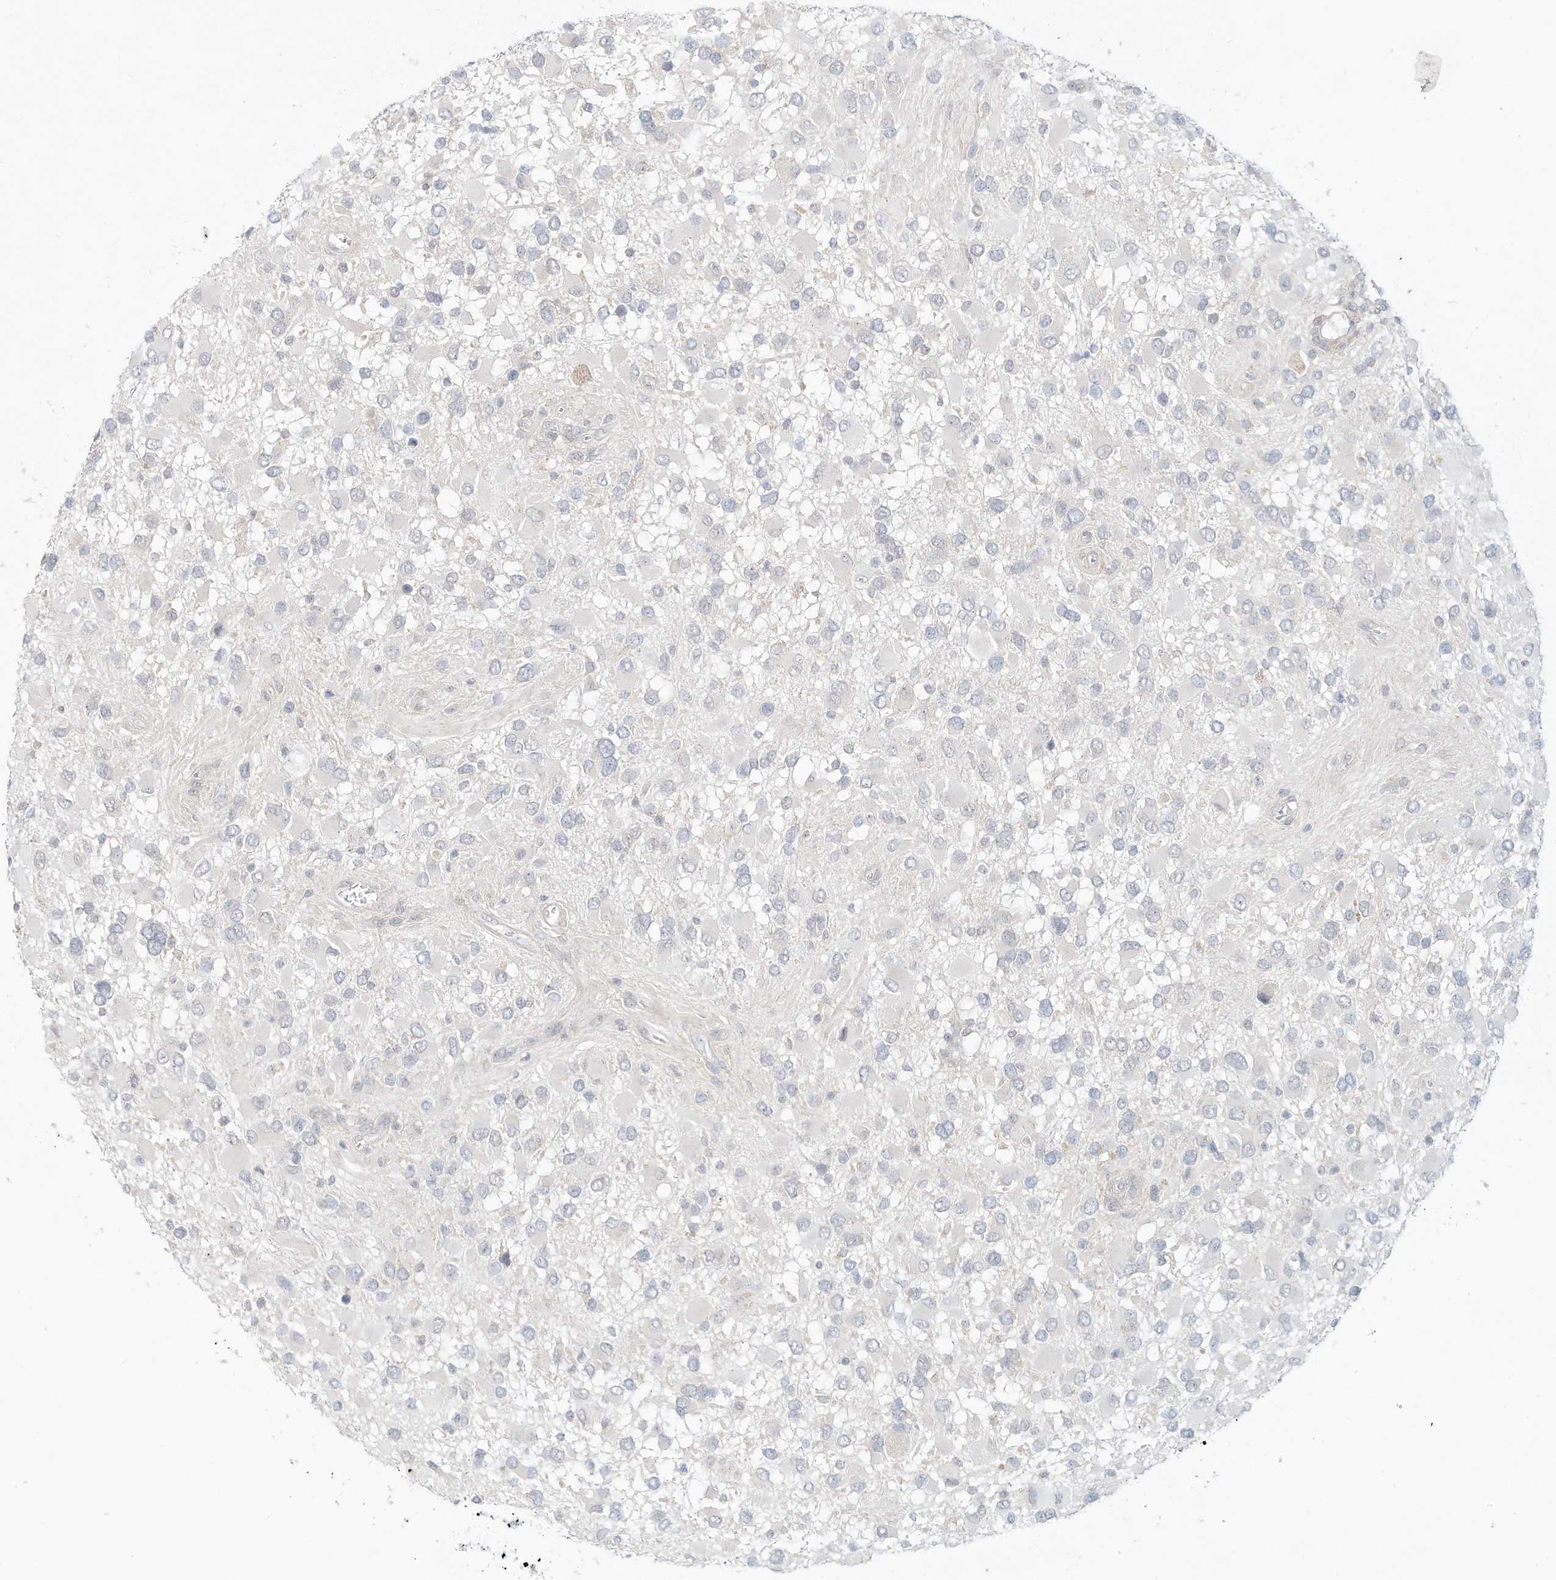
{"staining": {"intensity": "negative", "quantity": "none", "location": "none"}, "tissue": "glioma", "cell_type": "Tumor cells", "image_type": "cancer", "snomed": [{"axis": "morphology", "description": "Glioma, malignant, High grade"}, {"axis": "topography", "description": "Brain"}], "caption": "IHC histopathology image of malignant glioma (high-grade) stained for a protein (brown), which reveals no positivity in tumor cells.", "gene": "PAK6", "patient": {"sex": "male", "age": 53}}